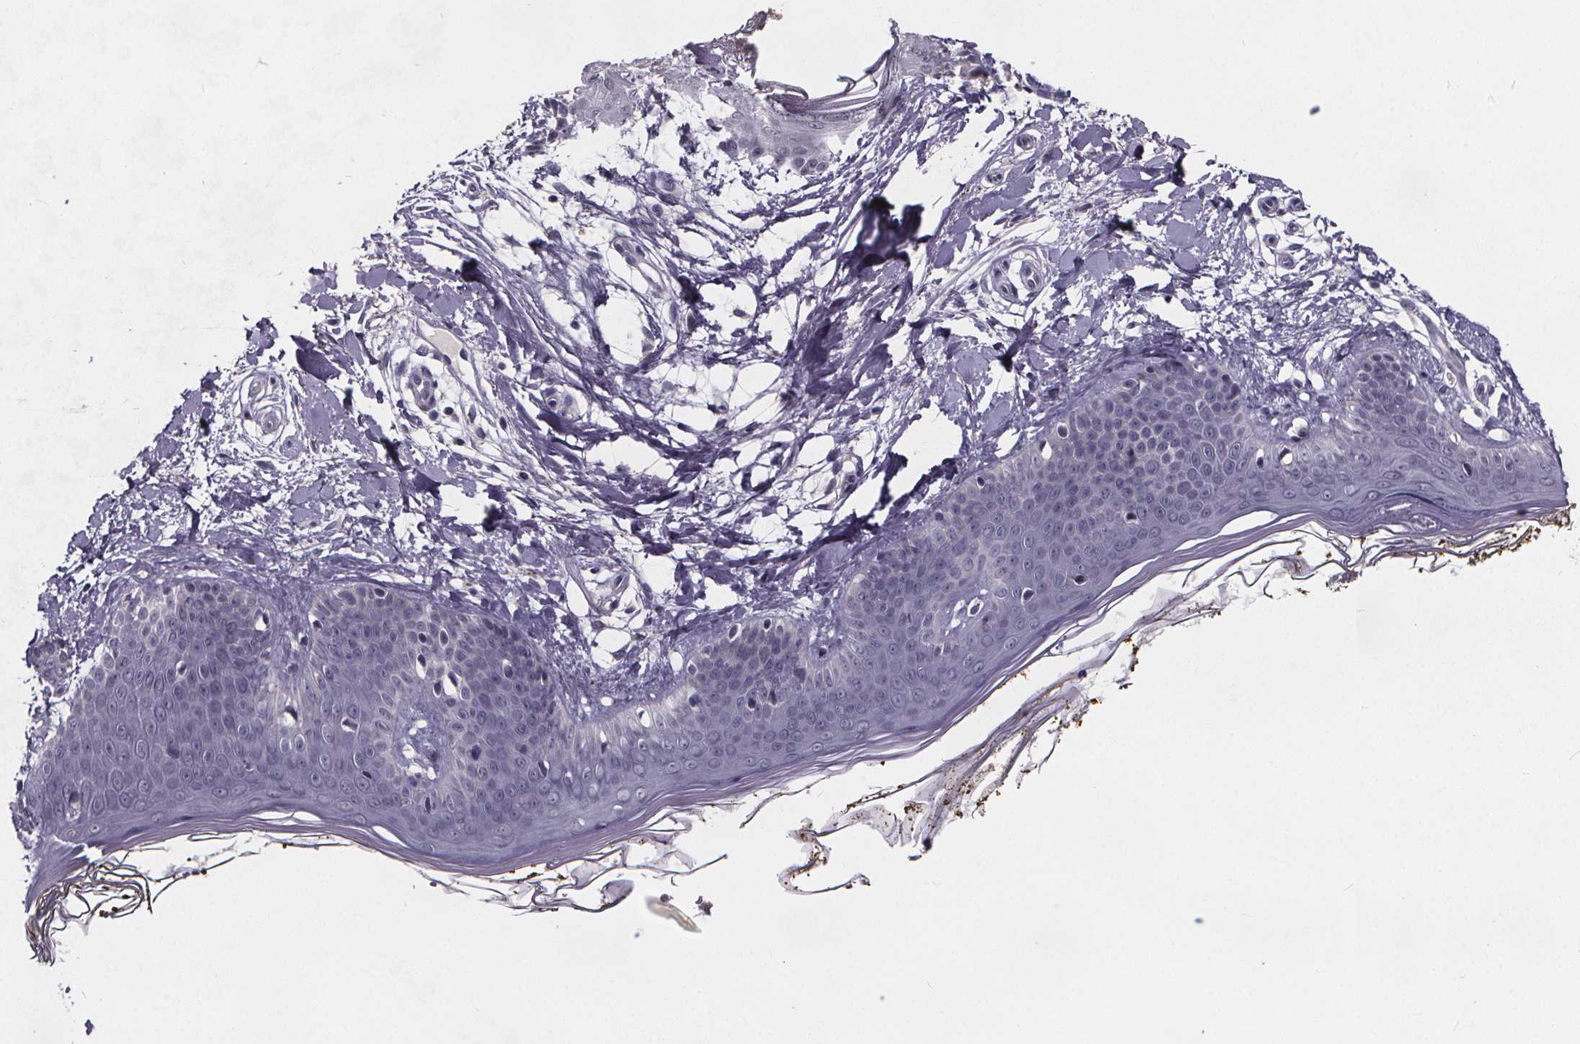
{"staining": {"intensity": "negative", "quantity": "none", "location": "none"}, "tissue": "skin", "cell_type": "Fibroblasts", "image_type": "normal", "snomed": [{"axis": "morphology", "description": "Normal tissue, NOS"}, {"axis": "topography", "description": "Skin"}], "caption": "Fibroblasts show no significant expression in unremarkable skin. (DAB immunohistochemistry (IHC) visualized using brightfield microscopy, high magnification).", "gene": "FBXW2", "patient": {"sex": "female", "age": 34}}